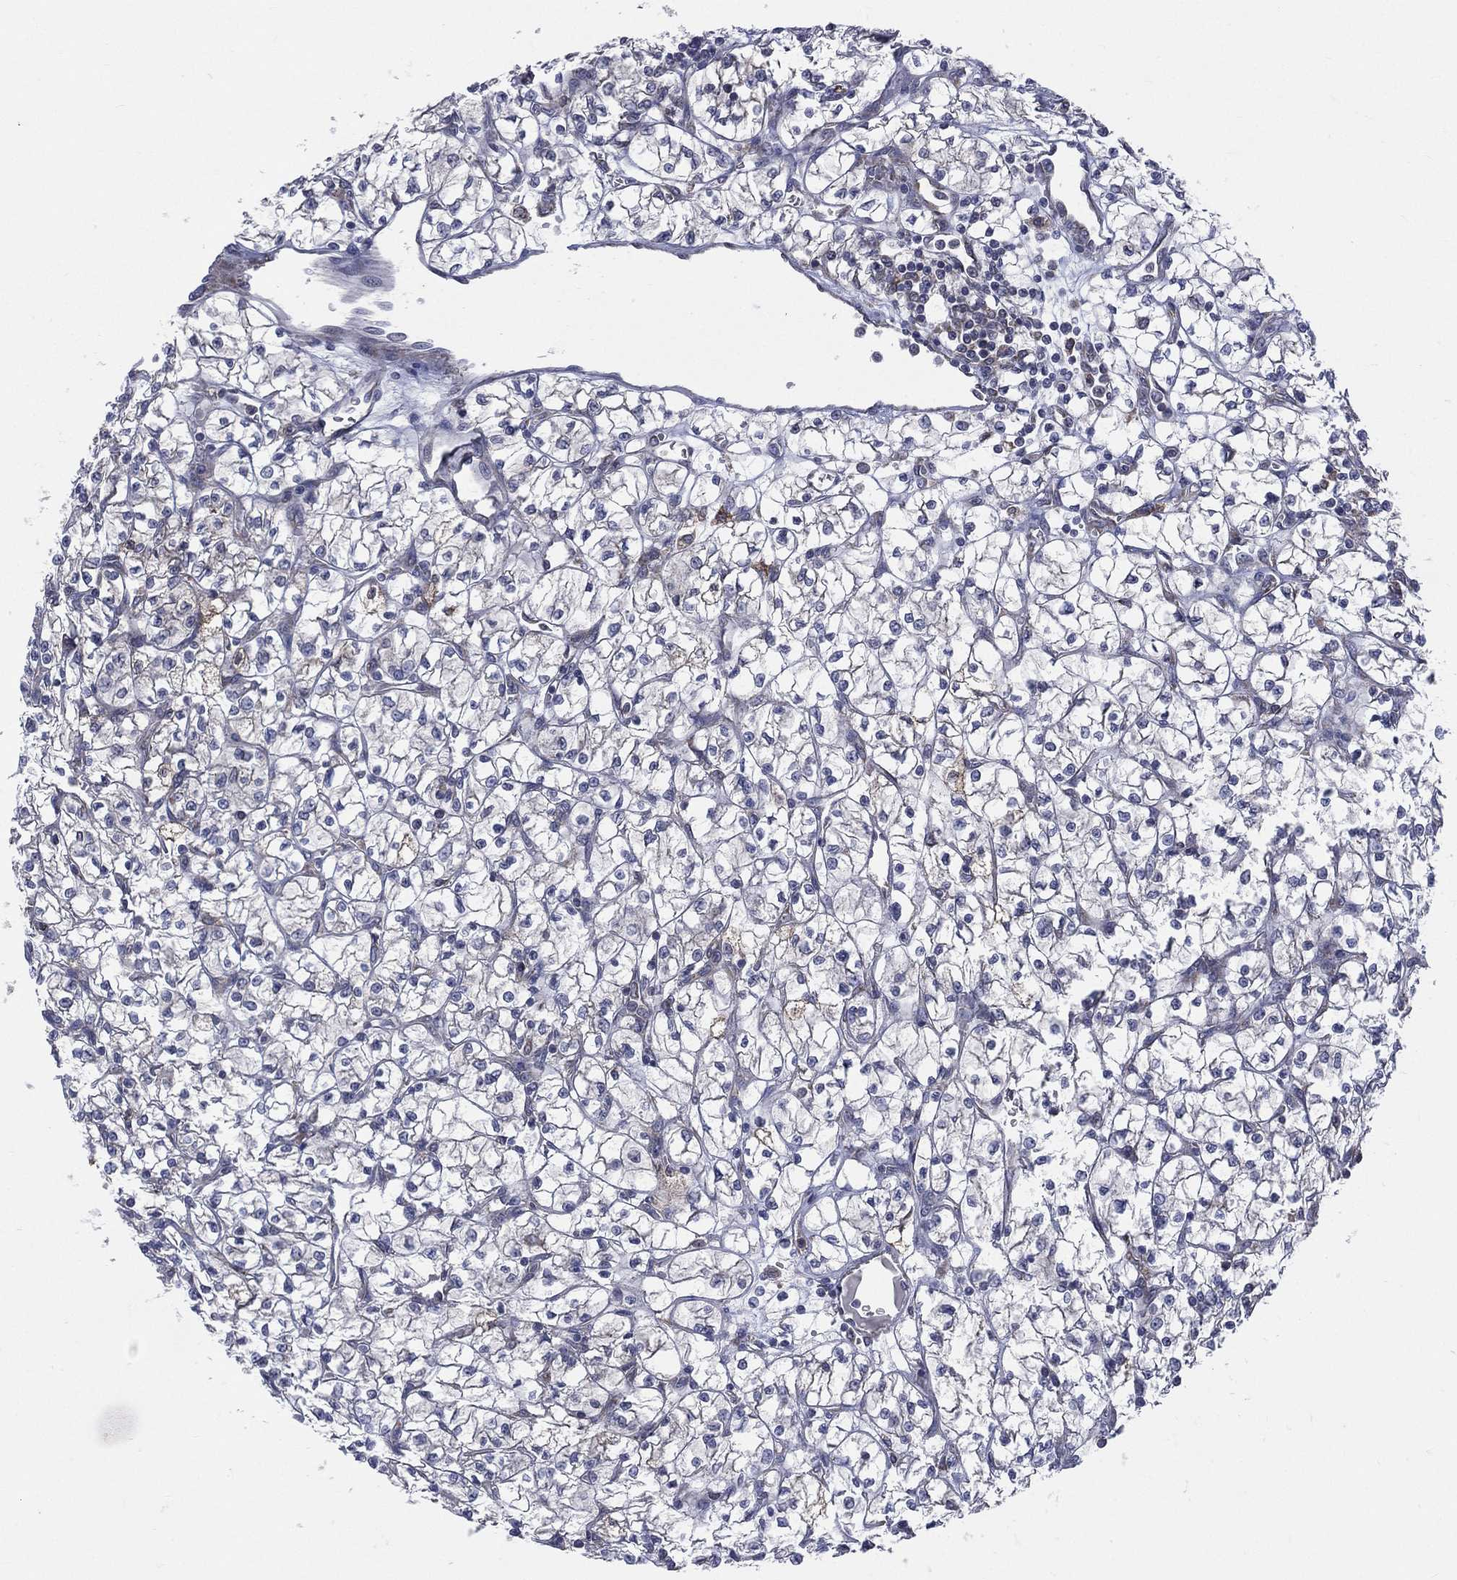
{"staining": {"intensity": "negative", "quantity": "none", "location": "none"}, "tissue": "renal cancer", "cell_type": "Tumor cells", "image_type": "cancer", "snomed": [{"axis": "morphology", "description": "Adenocarcinoma, NOS"}, {"axis": "topography", "description": "Kidney"}], "caption": "Tumor cells show no significant expression in renal cancer (adenocarcinoma).", "gene": "CCDC159", "patient": {"sex": "female", "age": 64}}